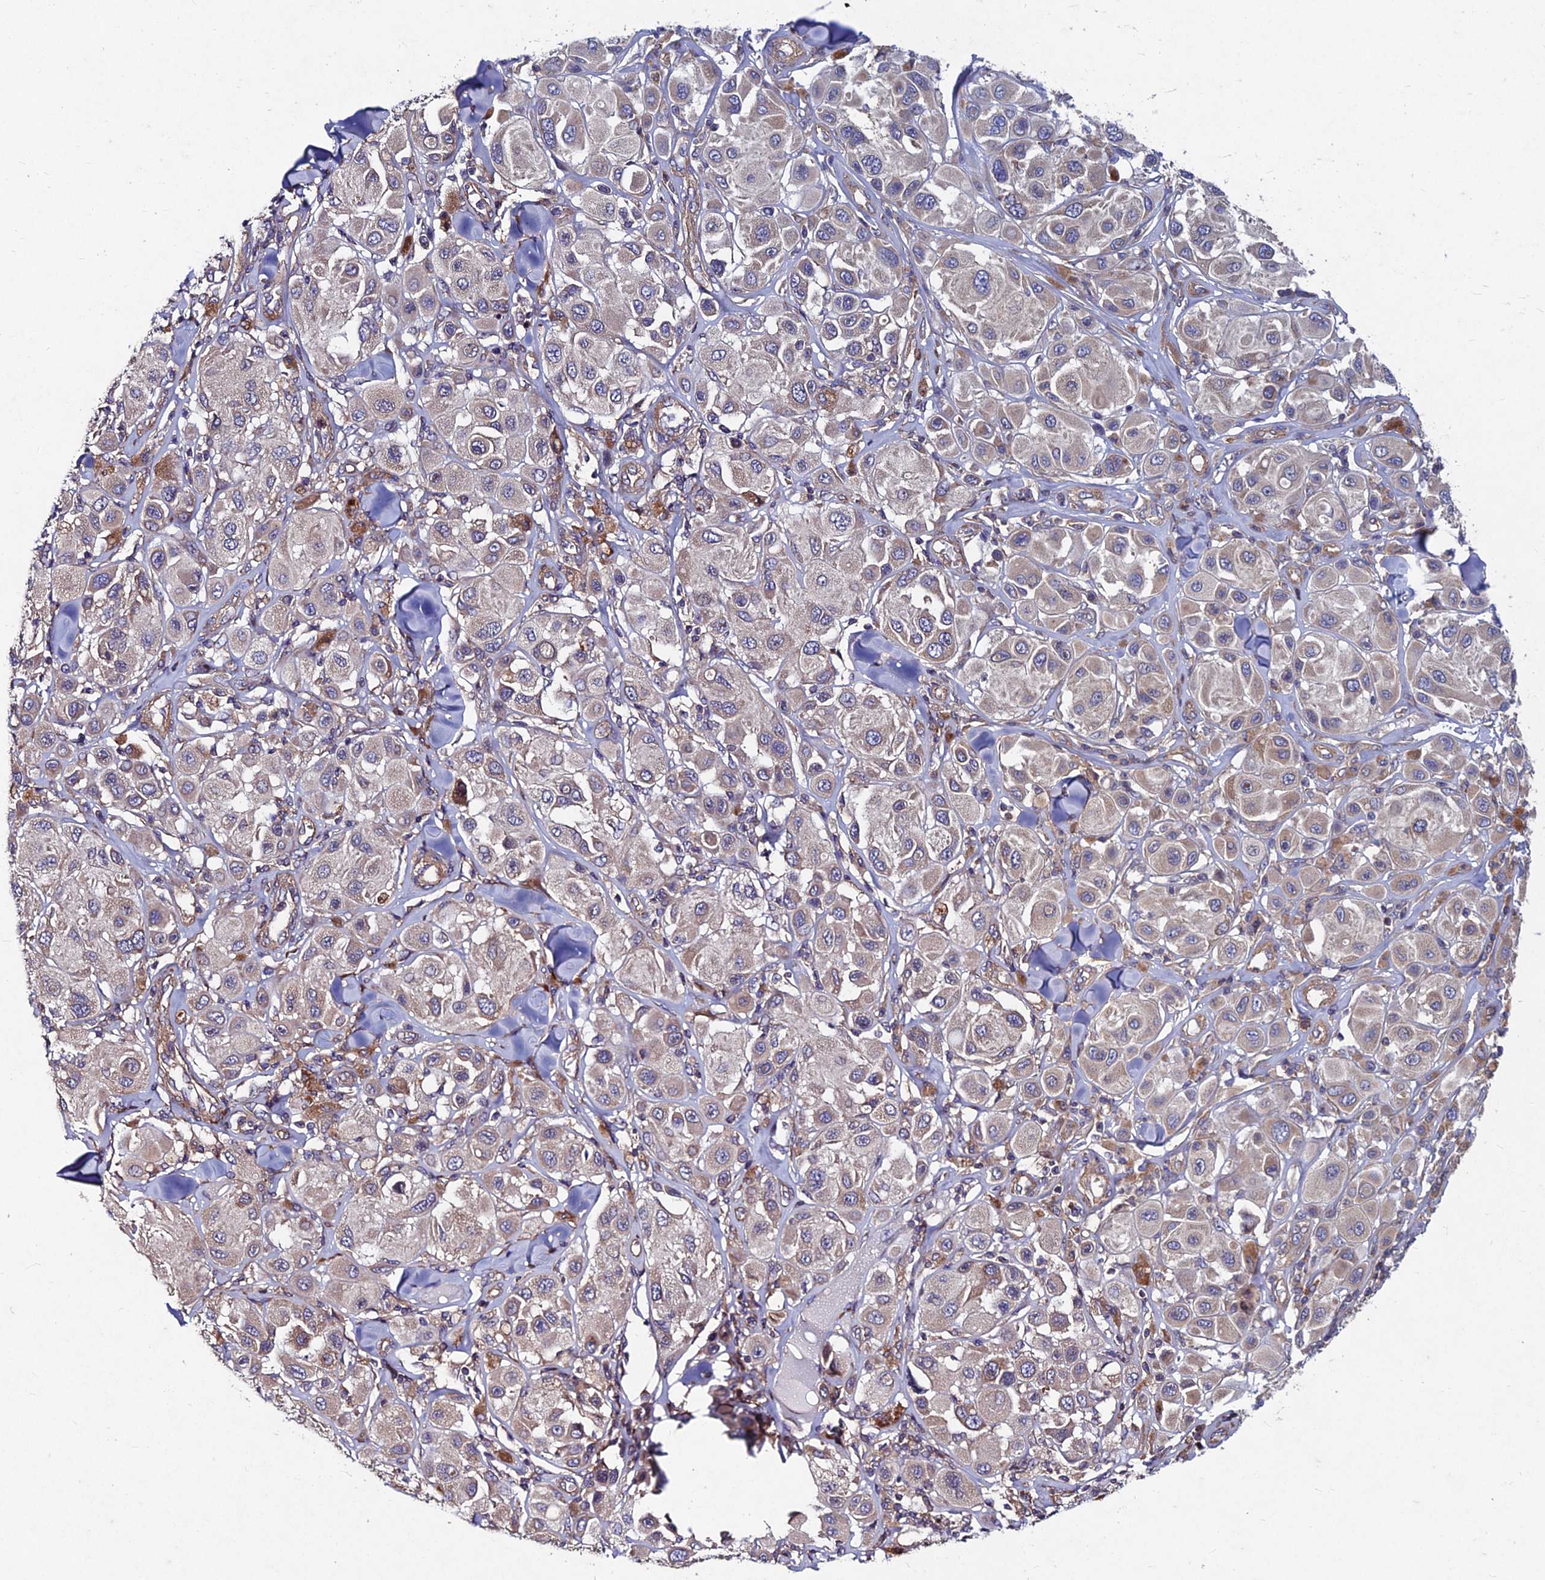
{"staining": {"intensity": "weak", "quantity": "<25%", "location": "cytoplasmic/membranous"}, "tissue": "melanoma", "cell_type": "Tumor cells", "image_type": "cancer", "snomed": [{"axis": "morphology", "description": "Malignant melanoma, Metastatic site"}, {"axis": "topography", "description": "Skin"}], "caption": "A high-resolution histopathology image shows IHC staining of malignant melanoma (metastatic site), which displays no significant staining in tumor cells.", "gene": "NCAPG", "patient": {"sex": "male", "age": 41}}